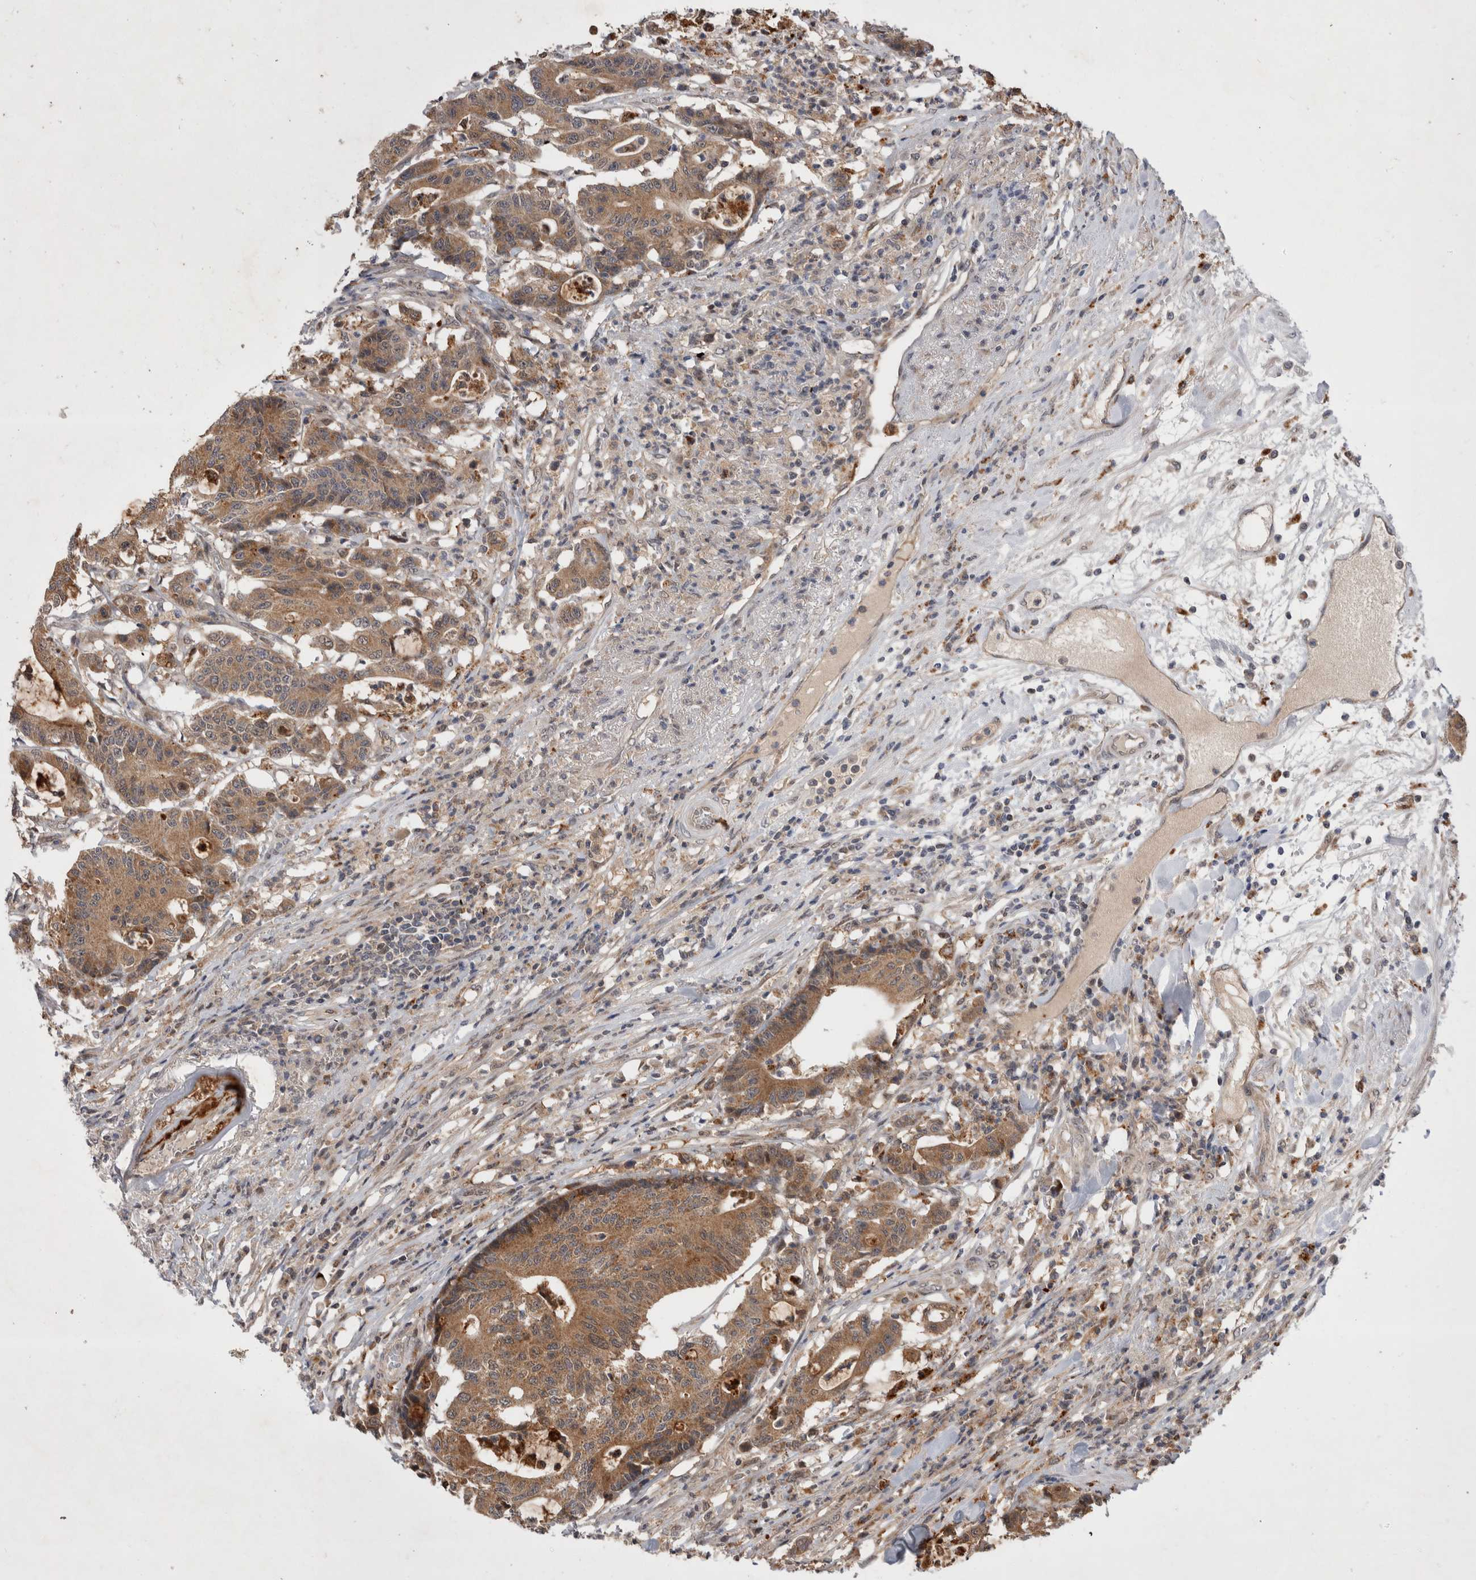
{"staining": {"intensity": "moderate", "quantity": ">75%", "location": "cytoplasmic/membranous"}, "tissue": "colorectal cancer", "cell_type": "Tumor cells", "image_type": "cancer", "snomed": [{"axis": "morphology", "description": "Adenocarcinoma, NOS"}, {"axis": "topography", "description": "Colon"}], "caption": "This photomicrograph reveals immunohistochemistry staining of colorectal adenocarcinoma, with medium moderate cytoplasmic/membranous staining in about >75% of tumor cells.", "gene": "MRPL37", "patient": {"sex": "female", "age": 84}}